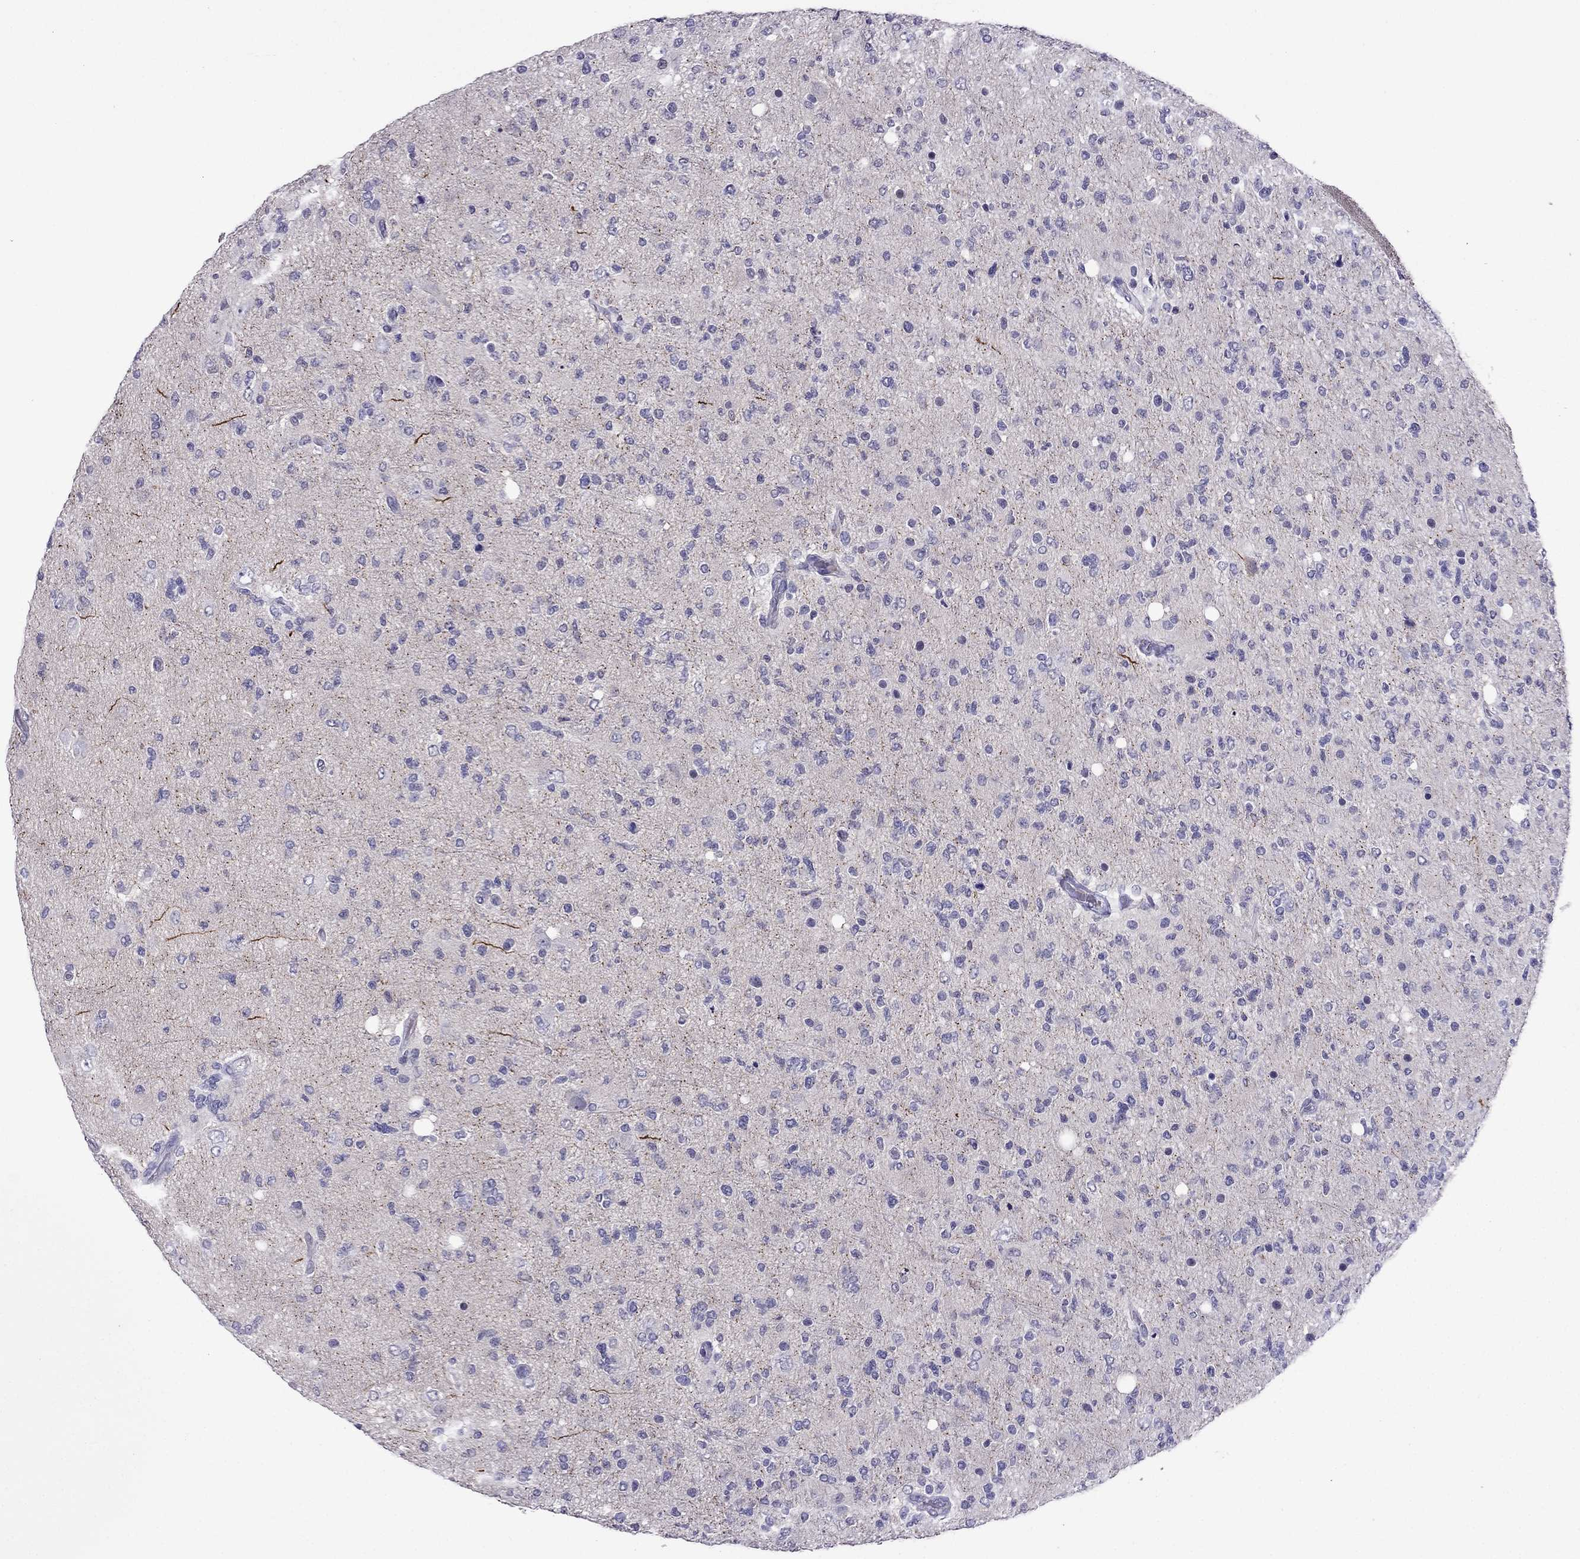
{"staining": {"intensity": "negative", "quantity": "none", "location": "none"}, "tissue": "glioma", "cell_type": "Tumor cells", "image_type": "cancer", "snomed": [{"axis": "morphology", "description": "Glioma, malignant, High grade"}, {"axis": "topography", "description": "Cerebral cortex"}], "caption": "The IHC micrograph has no significant positivity in tumor cells of malignant glioma (high-grade) tissue.", "gene": "SPTBN4", "patient": {"sex": "male", "age": 70}}